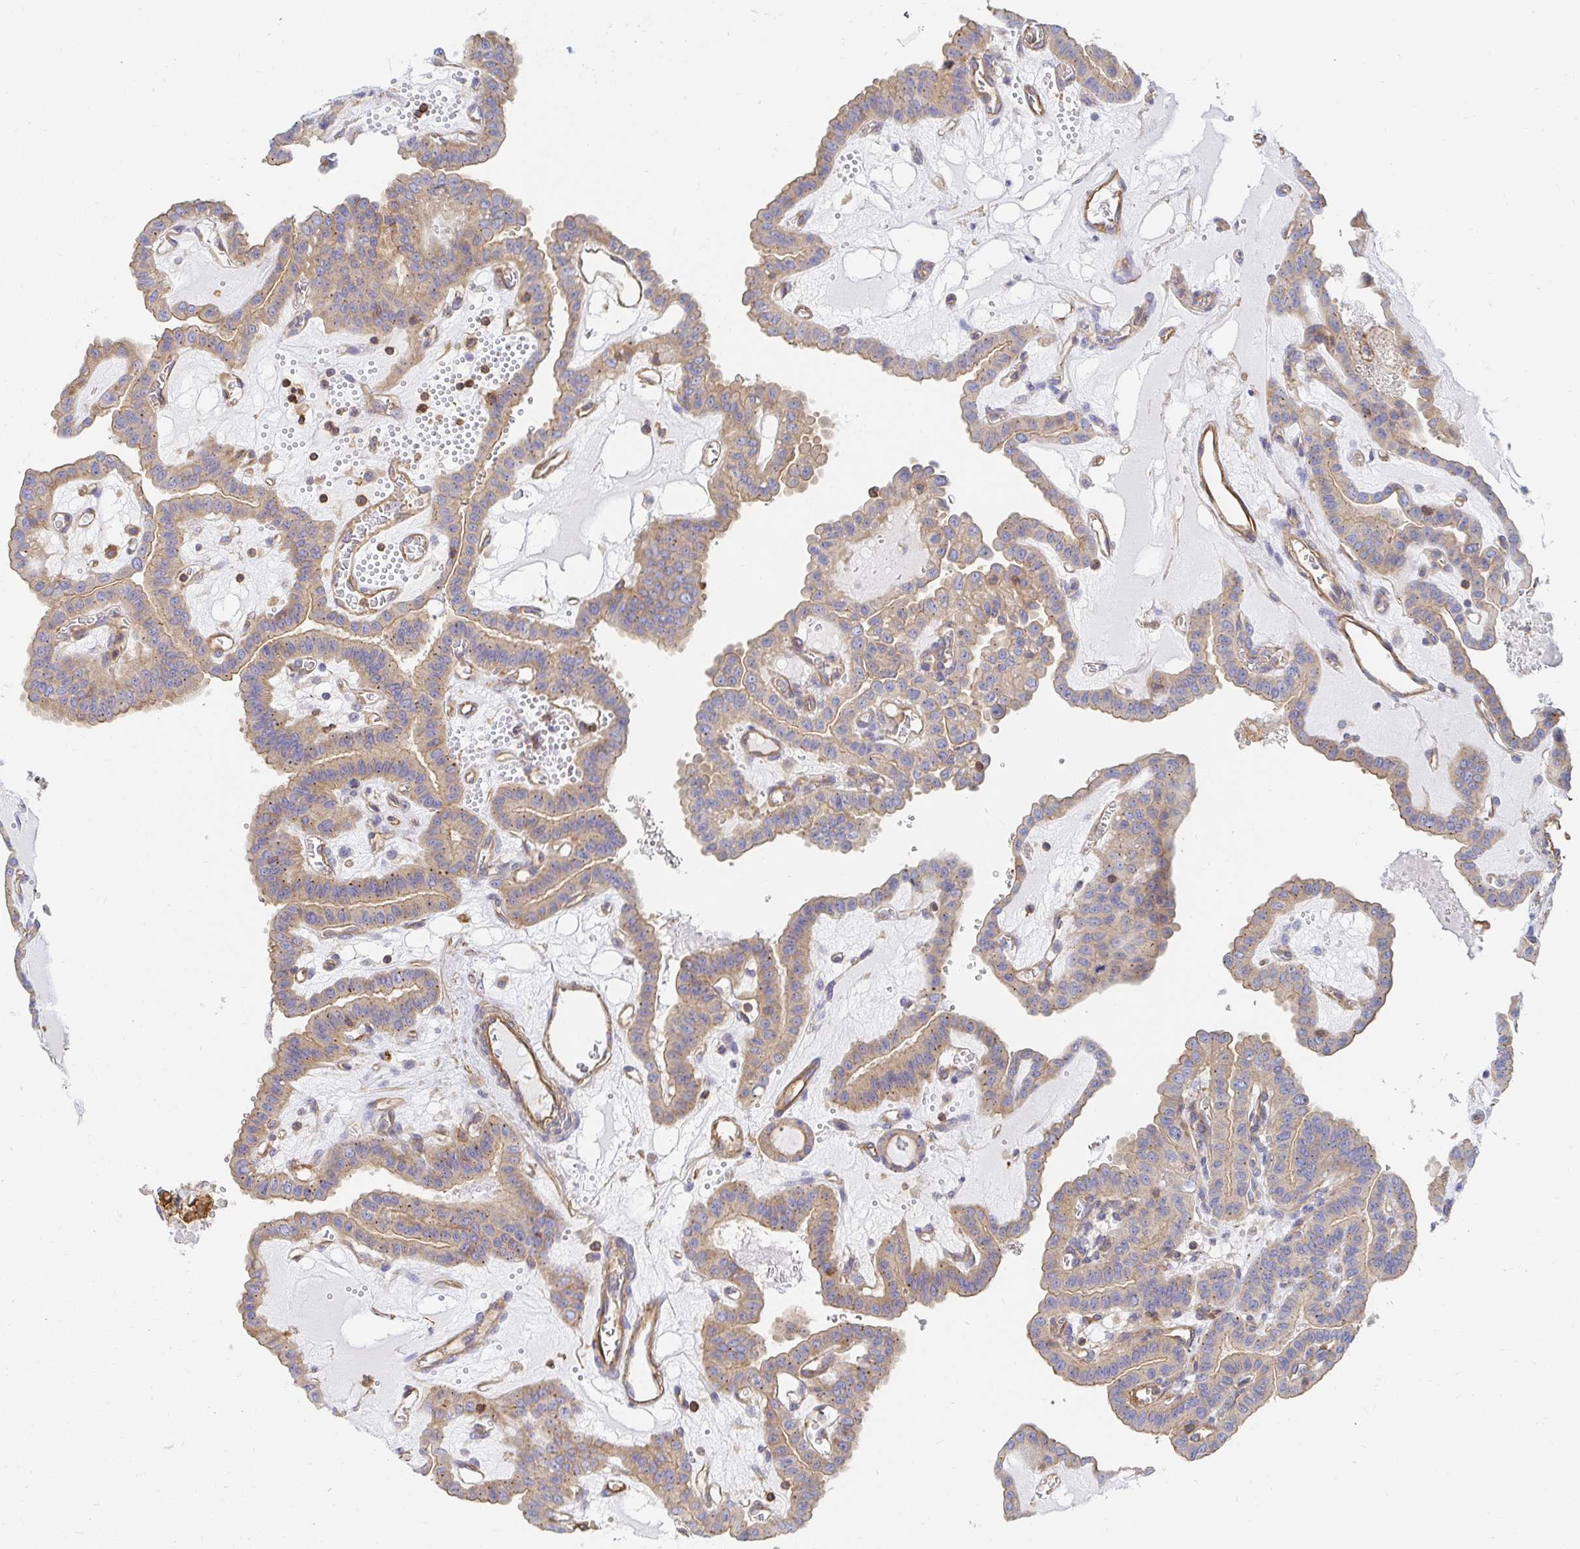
{"staining": {"intensity": "moderate", "quantity": ">75%", "location": "cytoplasmic/membranous"}, "tissue": "thyroid cancer", "cell_type": "Tumor cells", "image_type": "cancer", "snomed": [{"axis": "morphology", "description": "Papillary adenocarcinoma, NOS"}, {"axis": "topography", "description": "Thyroid gland"}], "caption": "Immunohistochemistry of thyroid cancer (papillary adenocarcinoma) exhibits medium levels of moderate cytoplasmic/membranous expression in approximately >75% of tumor cells.", "gene": "TSPAN19", "patient": {"sex": "male", "age": 87}}